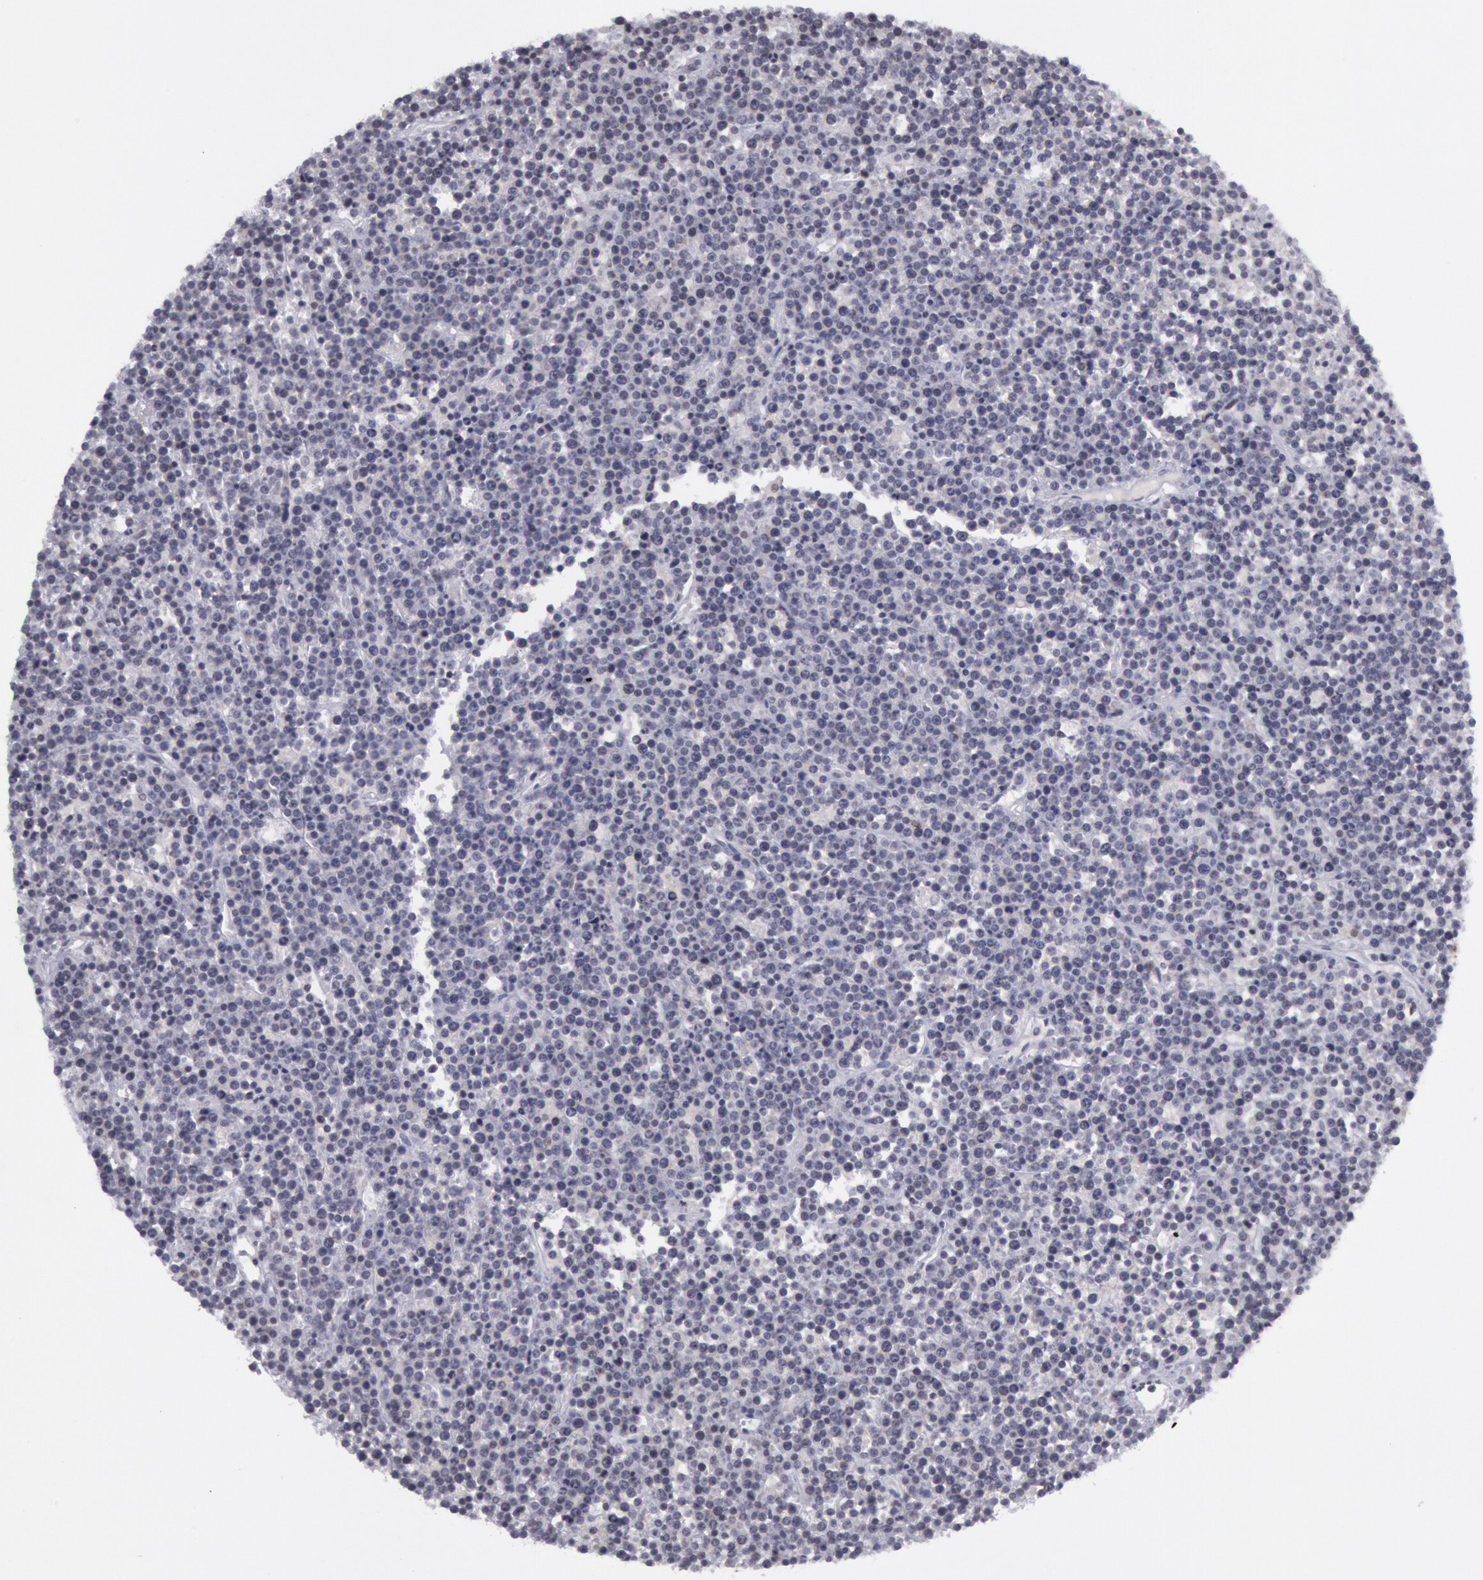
{"staining": {"intensity": "negative", "quantity": "none", "location": "none"}, "tissue": "lymphoma", "cell_type": "Tumor cells", "image_type": "cancer", "snomed": [{"axis": "morphology", "description": "Malignant lymphoma, non-Hodgkin's type, High grade"}, {"axis": "topography", "description": "Ovary"}], "caption": "Photomicrograph shows no significant protein staining in tumor cells of lymphoma. (Stains: DAB IHC with hematoxylin counter stain, Microscopy: brightfield microscopy at high magnification).", "gene": "PTGS2", "patient": {"sex": "female", "age": 56}}